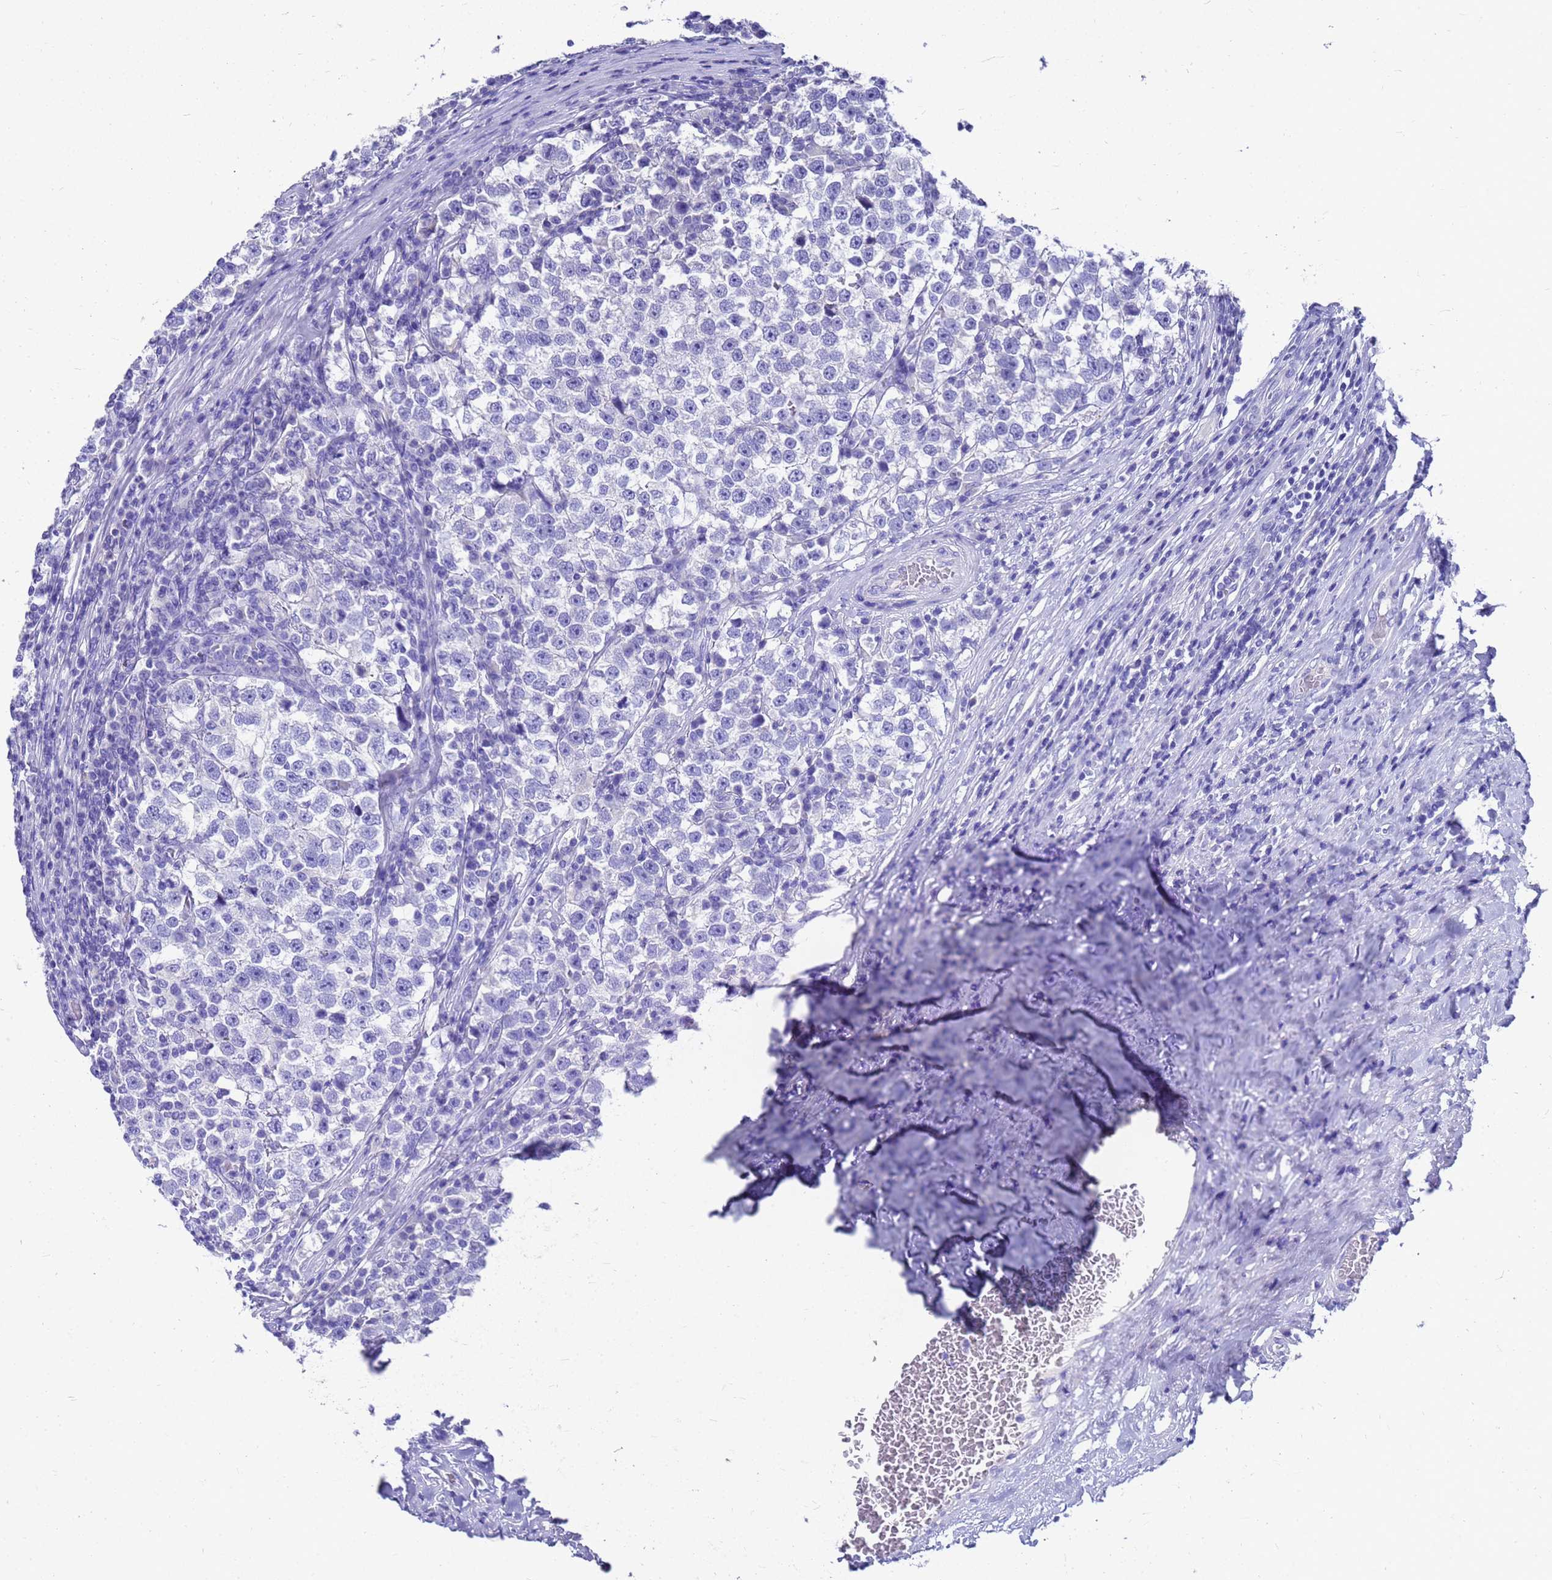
{"staining": {"intensity": "negative", "quantity": "none", "location": "none"}, "tissue": "testis cancer", "cell_type": "Tumor cells", "image_type": "cancer", "snomed": [{"axis": "morphology", "description": "Normal tissue, NOS"}, {"axis": "morphology", "description": "Seminoma, NOS"}, {"axis": "topography", "description": "Testis"}], "caption": "A photomicrograph of human testis seminoma is negative for staining in tumor cells.", "gene": "MS4A13", "patient": {"sex": "male", "age": 43}}